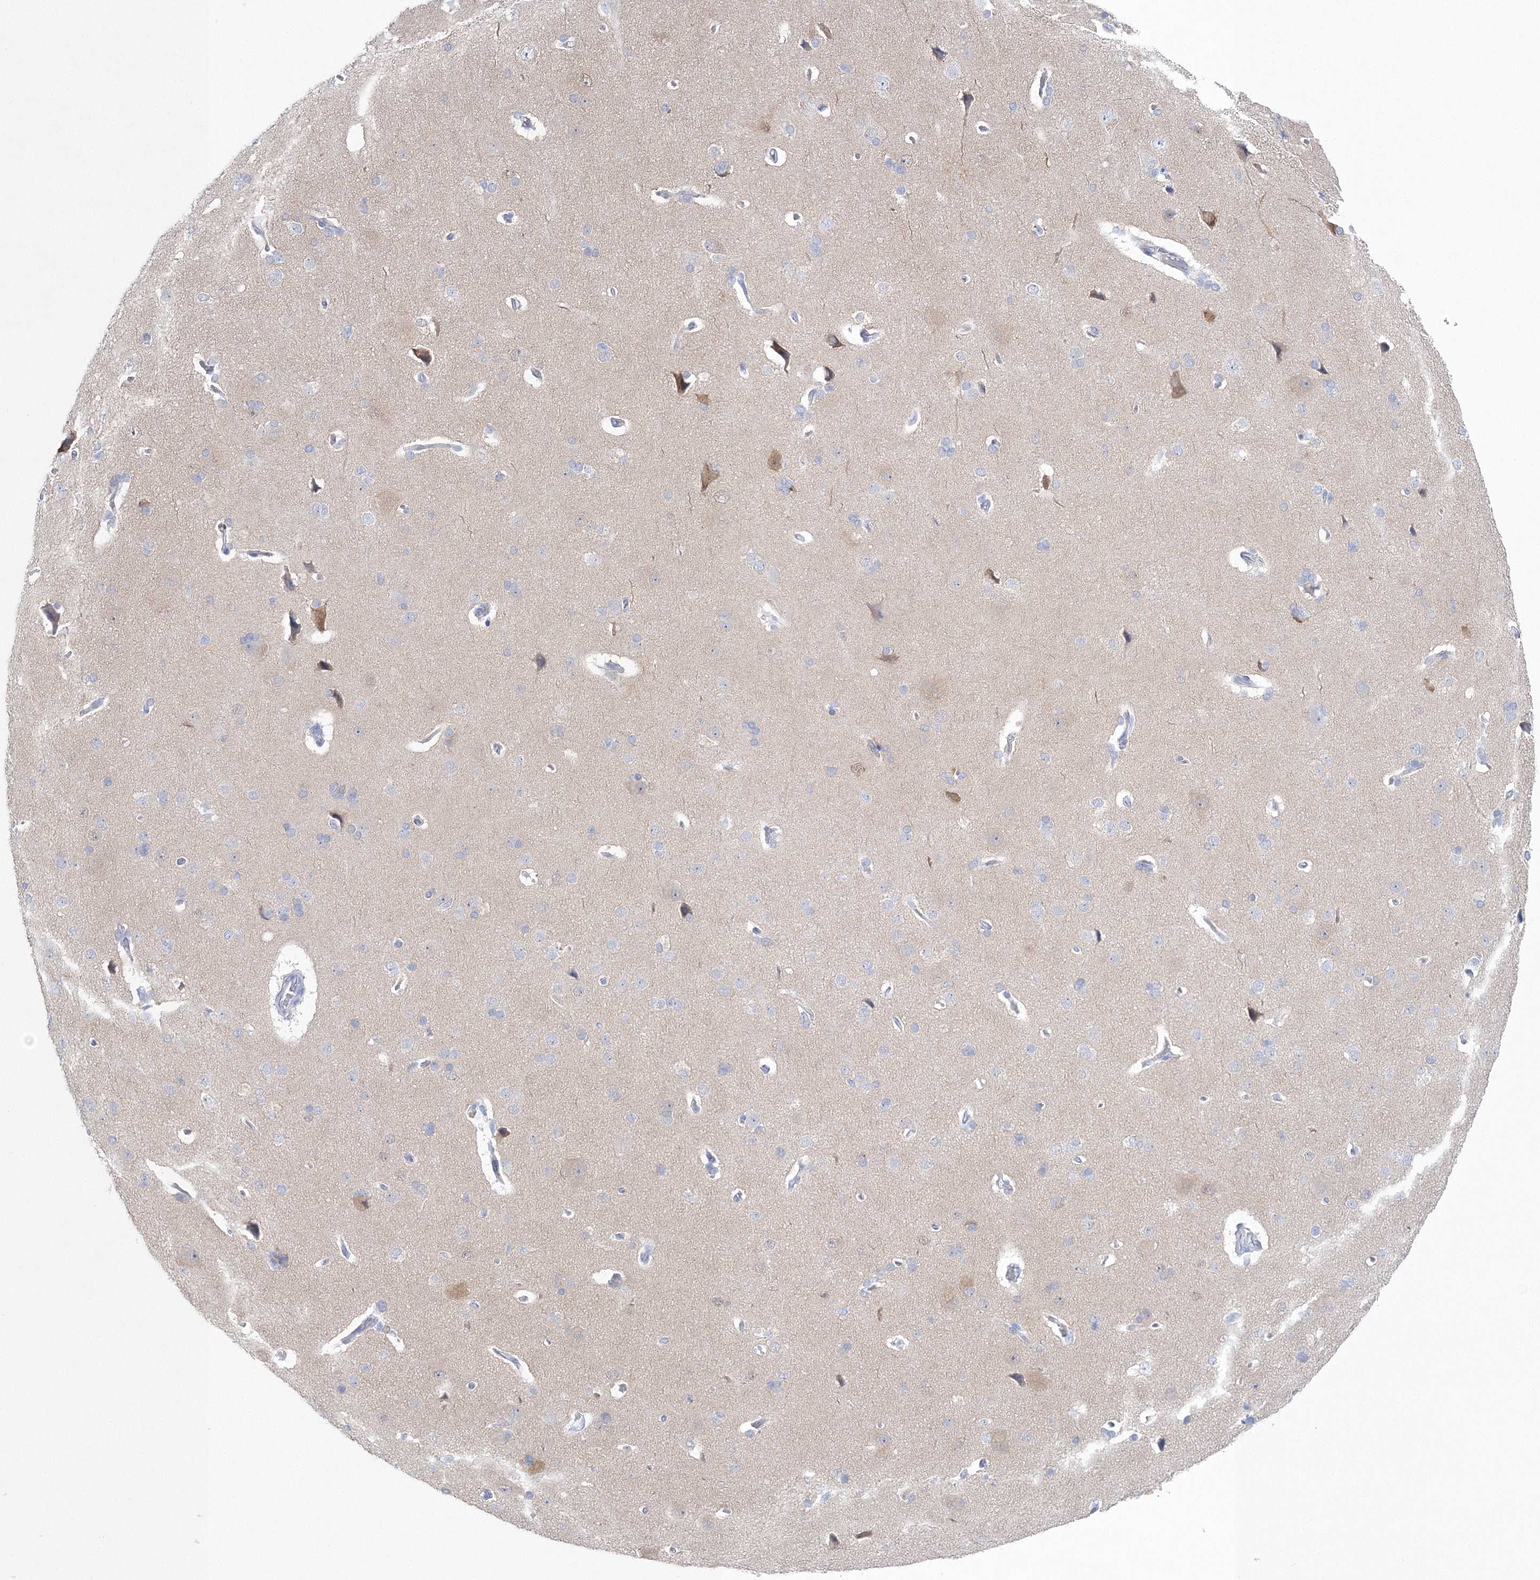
{"staining": {"intensity": "negative", "quantity": "none", "location": "none"}, "tissue": "cerebral cortex", "cell_type": "Endothelial cells", "image_type": "normal", "snomed": [{"axis": "morphology", "description": "Normal tissue, NOS"}, {"axis": "topography", "description": "Cerebral cortex"}], "caption": "An IHC photomicrograph of unremarkable cerebral cortex is shown. There is no staining in endothelial cells of cerebral cortex.", "gene": "HMGCS1", "patient": {"sex": "male", "age": 62}}